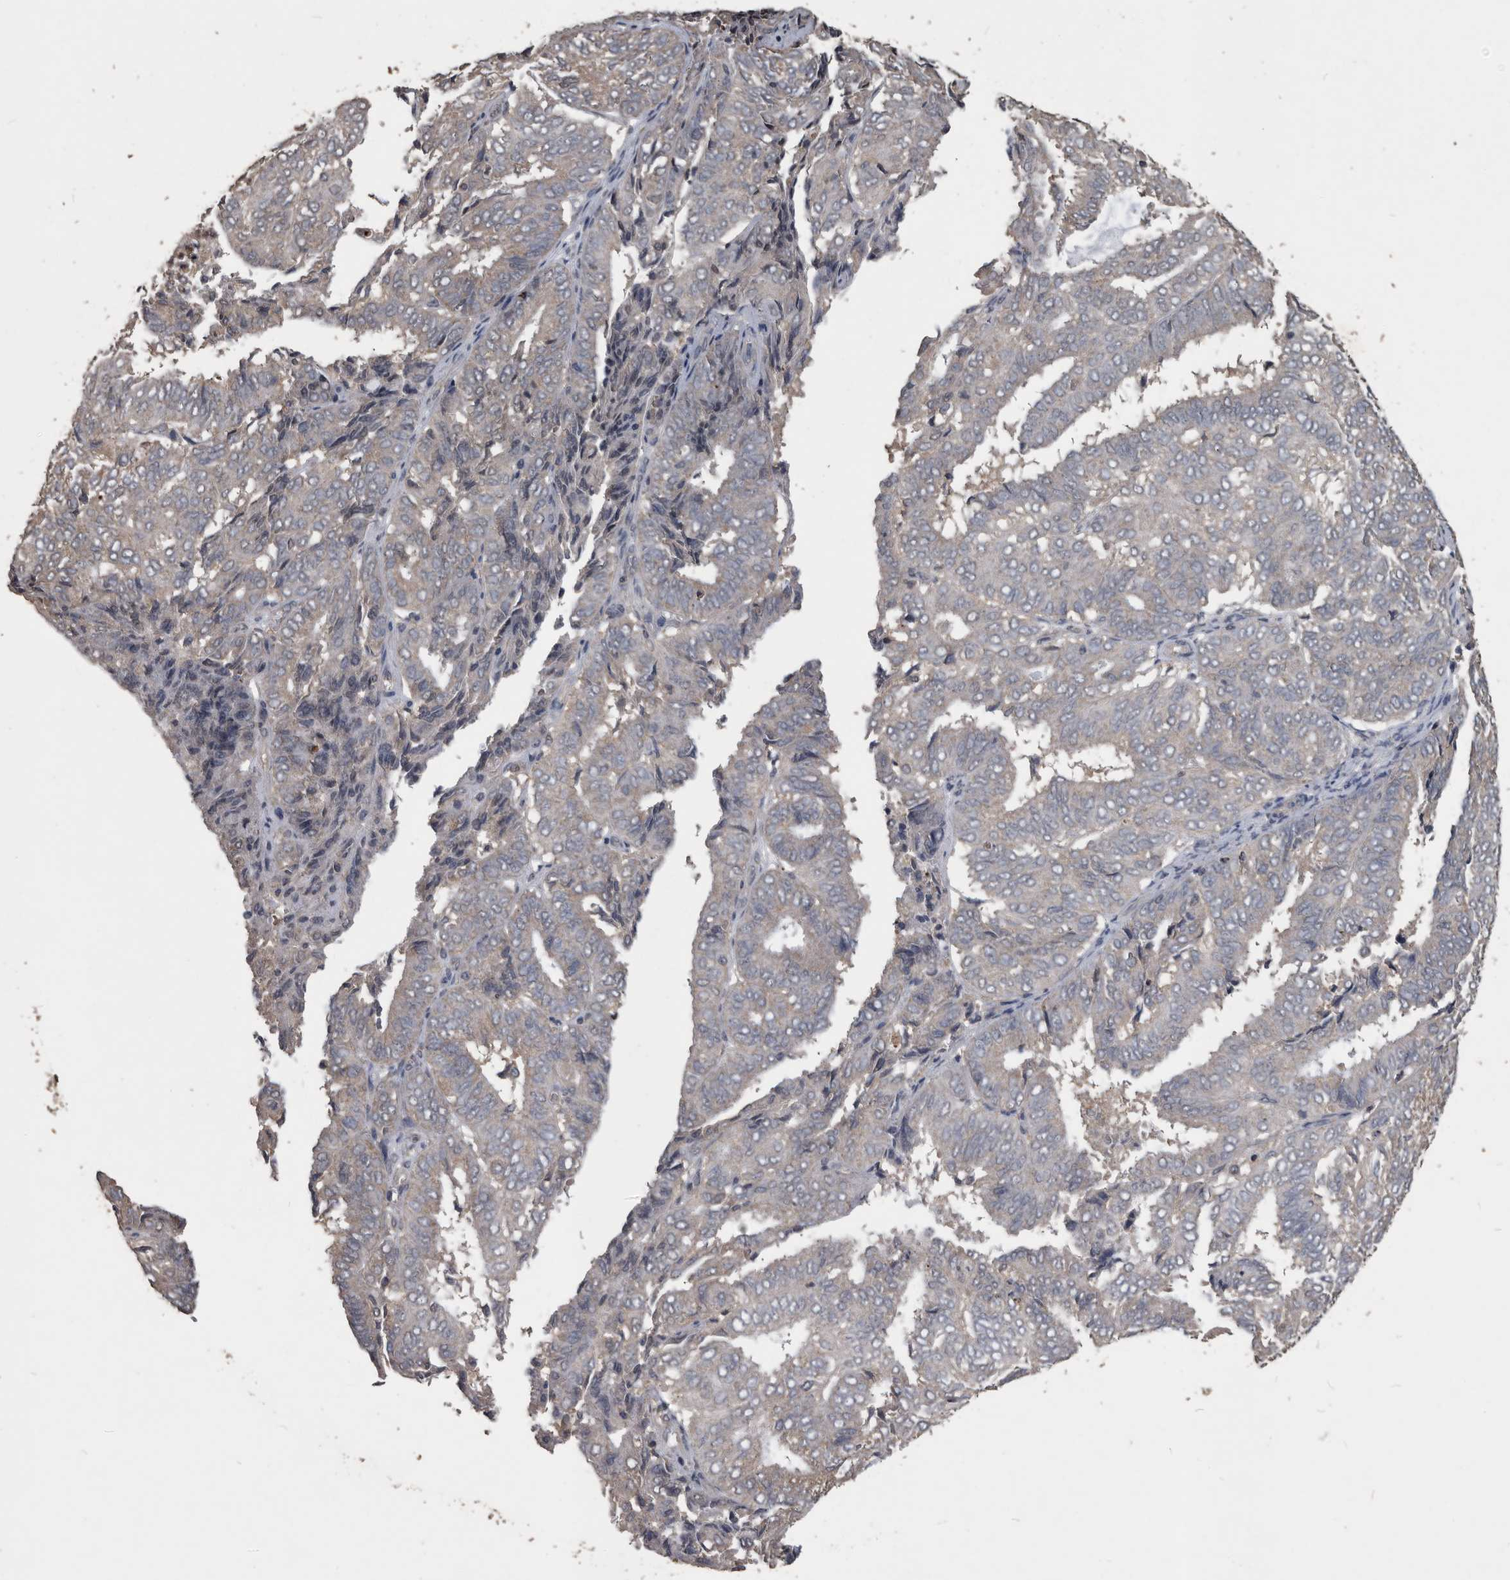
{"staining": {"intensity": "negative", "quantity": "none", "location": "none"}, "tissue": "endometrial cancer", "cell_type": "Tumor cells", "image_type": "cancer", "snomed": [{"axis": "morphology", "description": "Adenocarcinoma, NOS"}, {"axis": "topography", "description": "Uterus"}], "caption": "The IHC image has no significant staining in tumor cells of endometrial cancer (adenocarcinoma) tissue.", "gene": "NRBP1", "patient": {"sex": "female", "age": 60}}